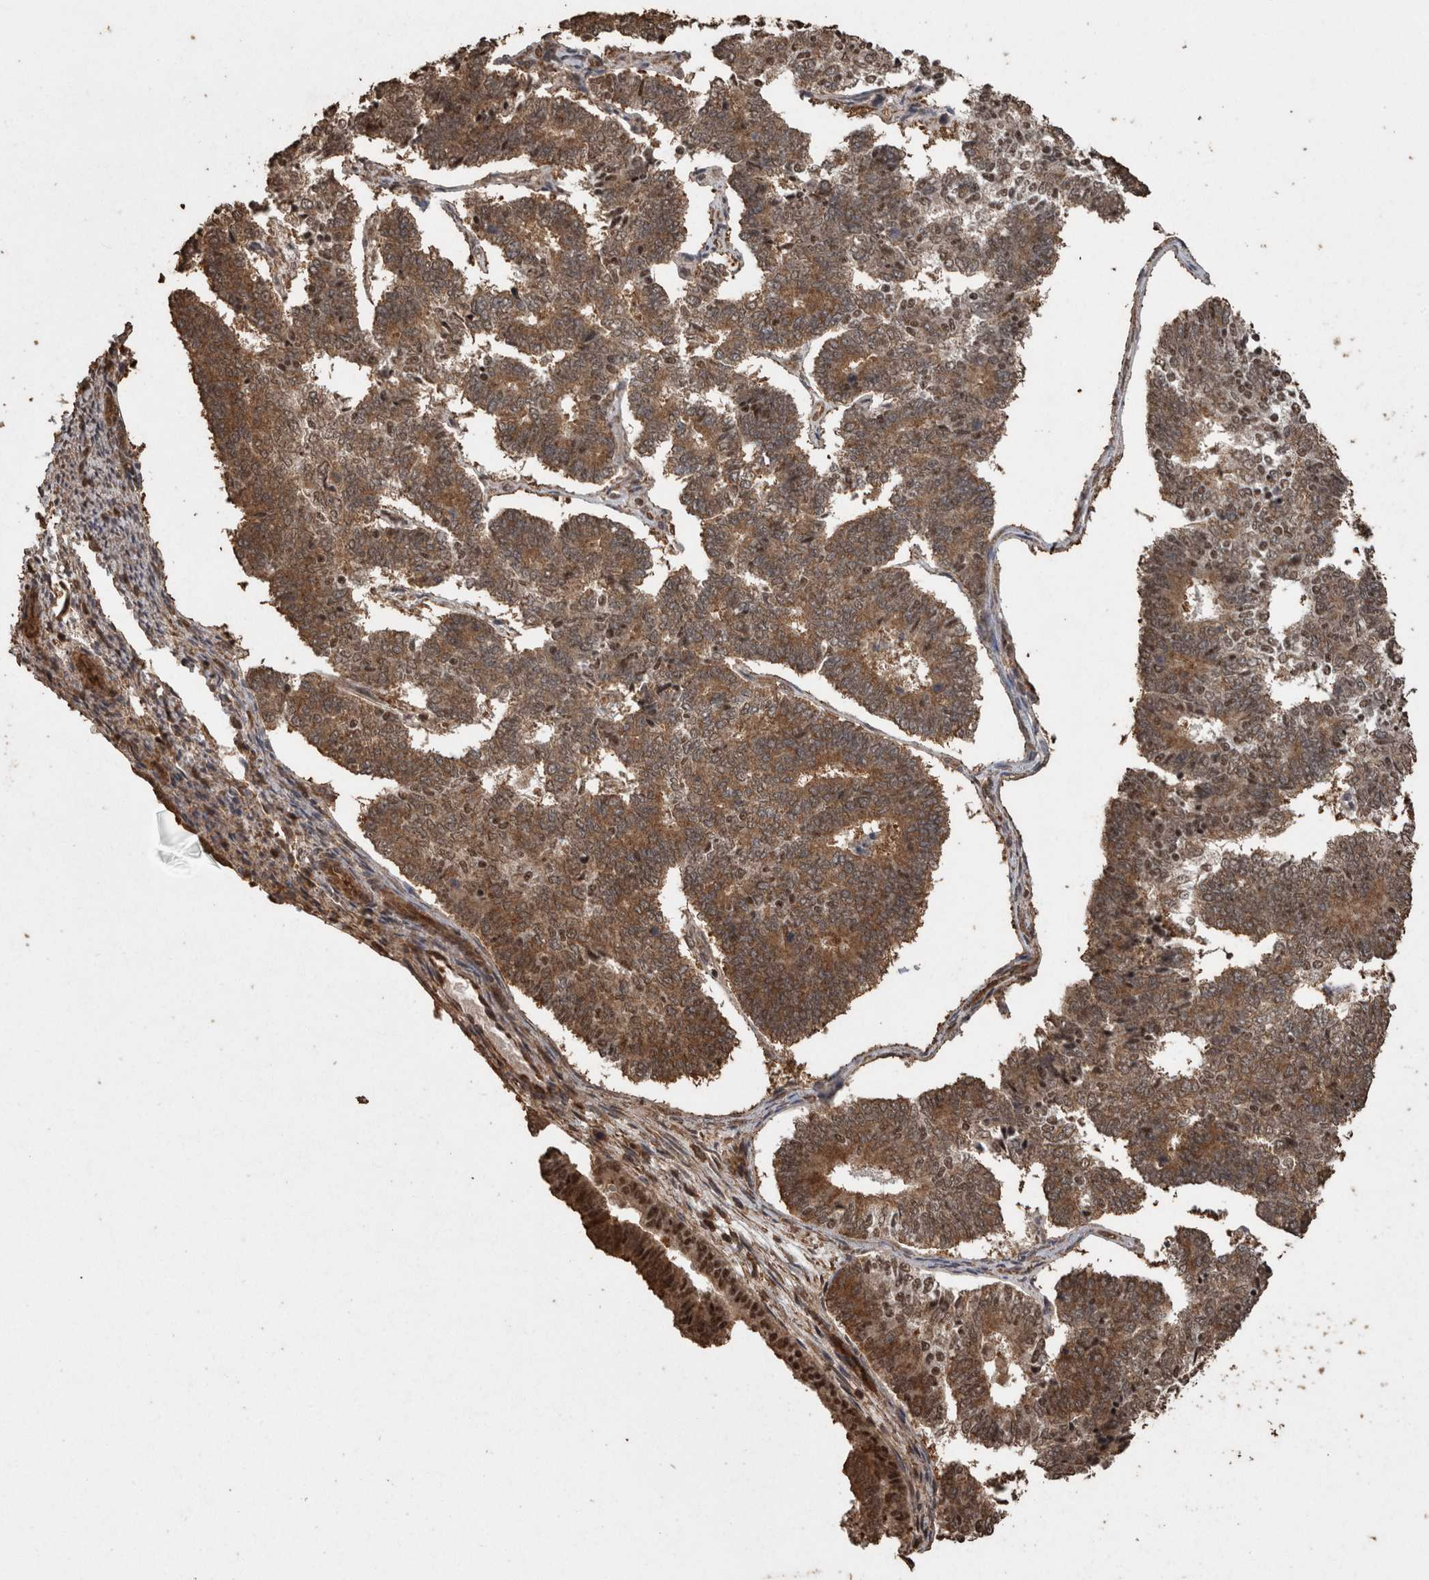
{"staining": {"intensity": "moderate", "quantity": ">75%", "location": "cytoplasmic/membranous"}, "tissue": "endometrial cancer", "cell_type": "Tumor cells", "image_type": "cancer", "snomed": [{"axis": "morphology", "description": "Adenocarcinoma, NOS"}, {"axis": "topography", "description": "Endometrium"}], "caption": "Moderate cytoplasmic/membranous staining is identified in approximately >75% of tumor cells in adenocarcinoma (endometrial).", "gene": "PINK1", "patient": {"sex": "female", "age": 70}}